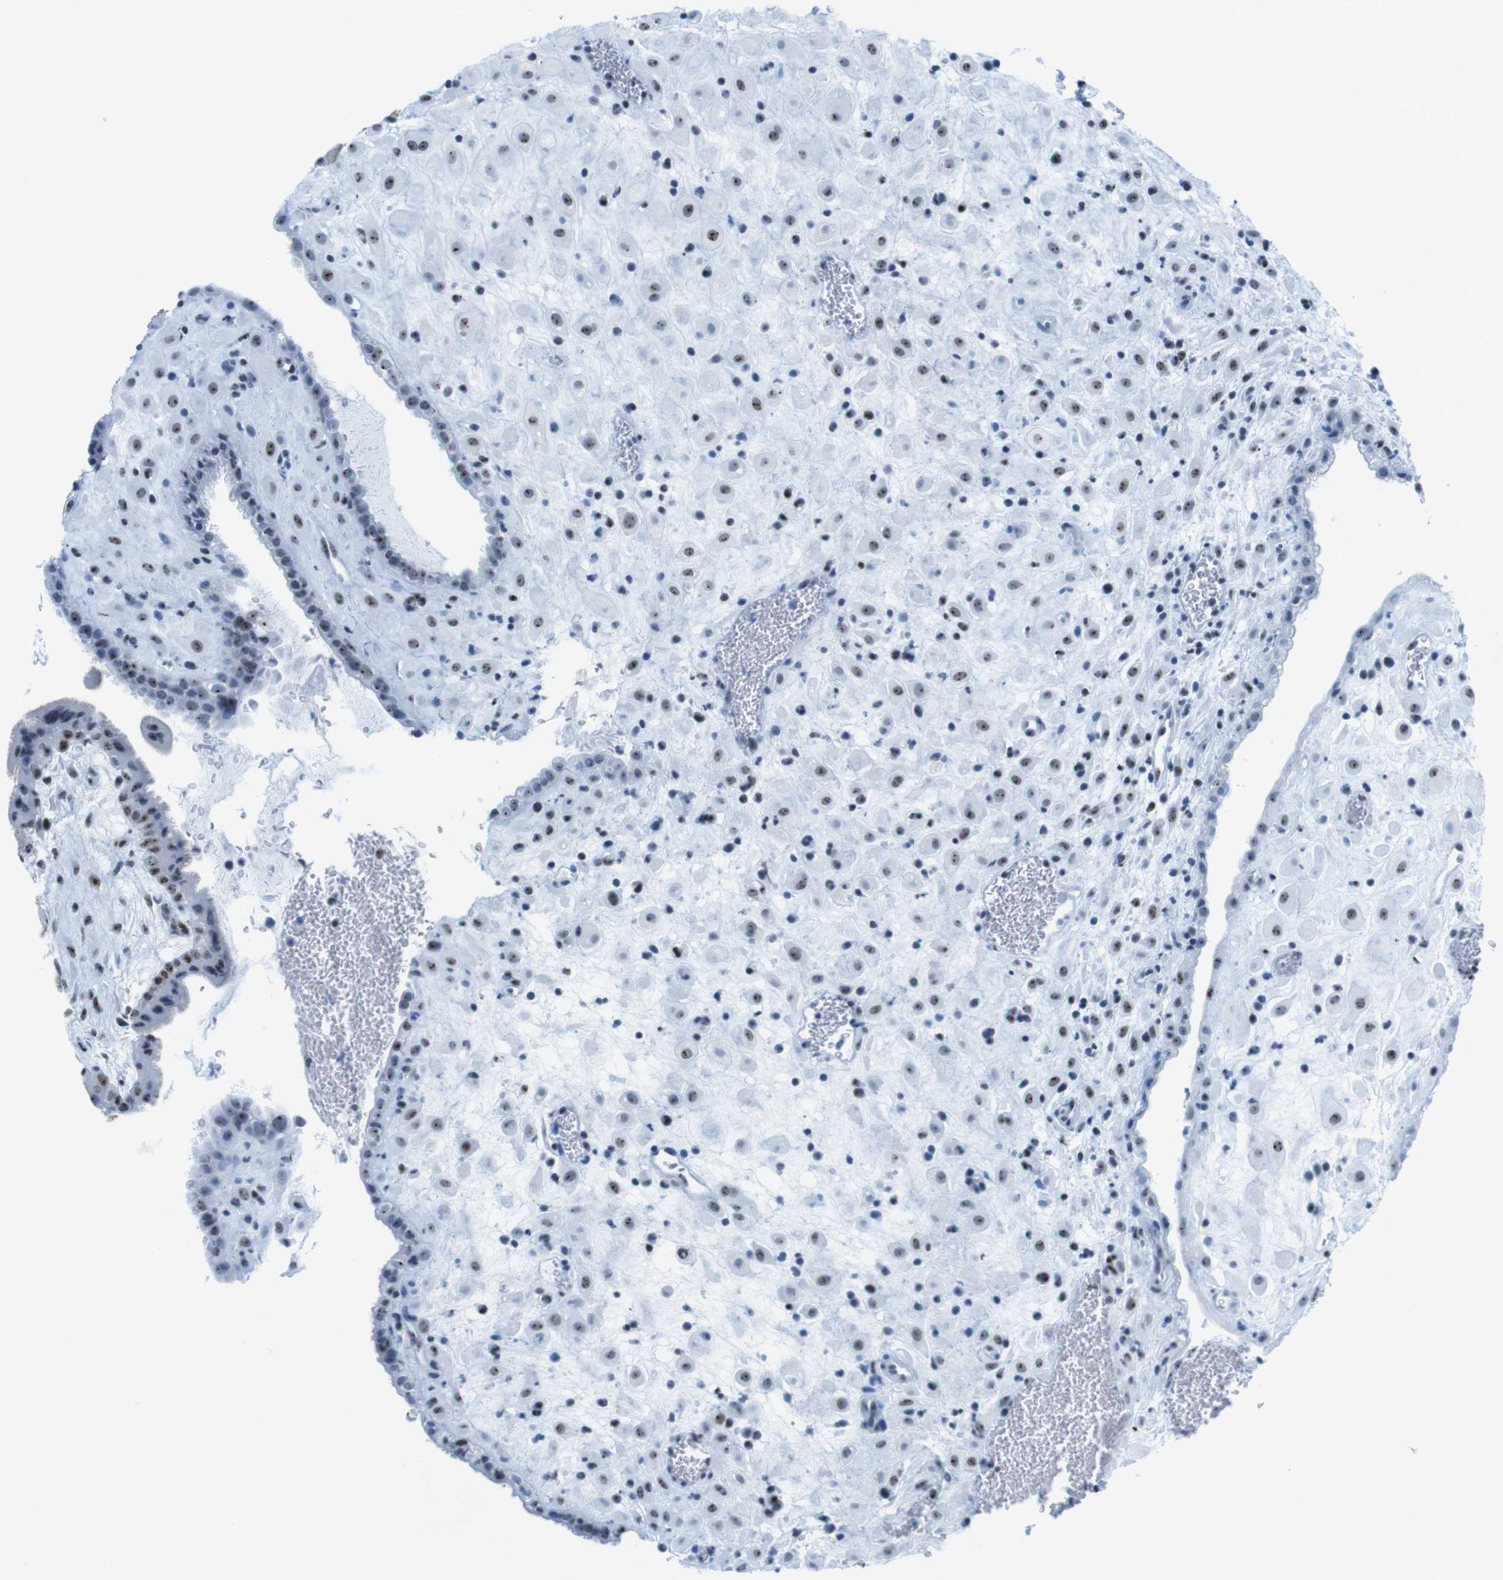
{"staining": {"intensity": "weak", "quantity": ">75%", "location": "nuclear"}, "tissue": "placenta", "cell_type": "Decidual cells", "image_type": "normal", "snomed": [{"axis": "morphology", "description": "Normal tissue, NOS"}, {"axis": "topography", "description": "Placenta"}], "caption": "There is low levels of weak nuclear staining in decidual cells of normal placenta, as demonstrated by immunohistochemical staining (brown color).", "gene": "NIFK", "patient": {"sex": "female", "age": 35}}